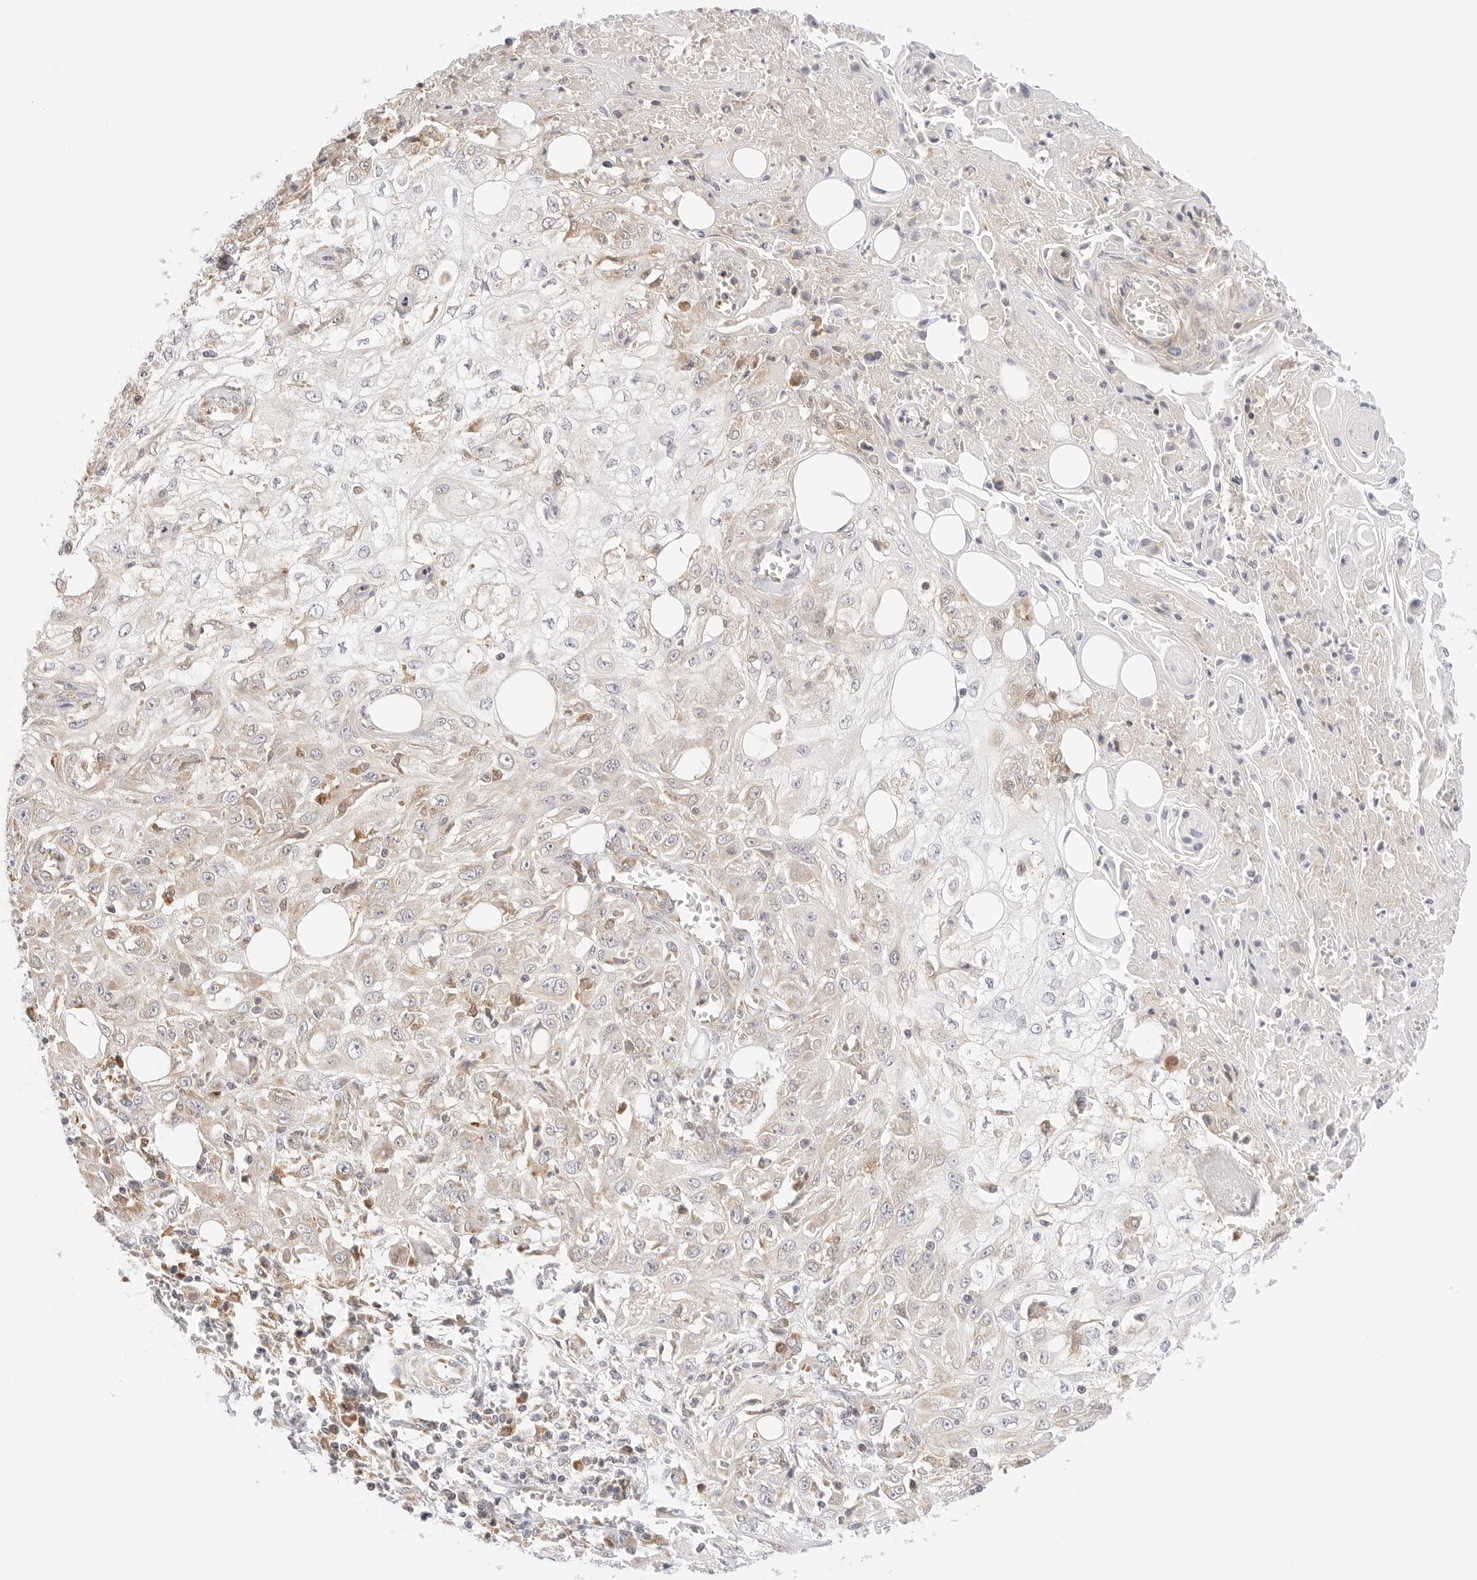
{"staining": {"intensity": "weak", "quantity": "<25%", "location": "cytoplasmic/membranous"}, "tissue": "skin cancer", "cell_type": "Tumor cells", "image_type": "cancer", "snomed": [{"axis": "morphology", "description": "Squamous cell carcinoma, NOS"}, {"axis": "morphology", "description": "Squamous cell carcinoma, metastatic, NOS"}, {"axis": "topography", "description": "Skin"}, {"axis": "topography", "description": "Lymph node"}], "caption": "This micrograph is of squamous cell carcinoma (skin) stained with IHC to label a protein in brown with the nuclei are counter-stained blue. There is no expression in tumor cells.", "gene": "ERO1B", "patient": {"sex": "male", "age": 75}}